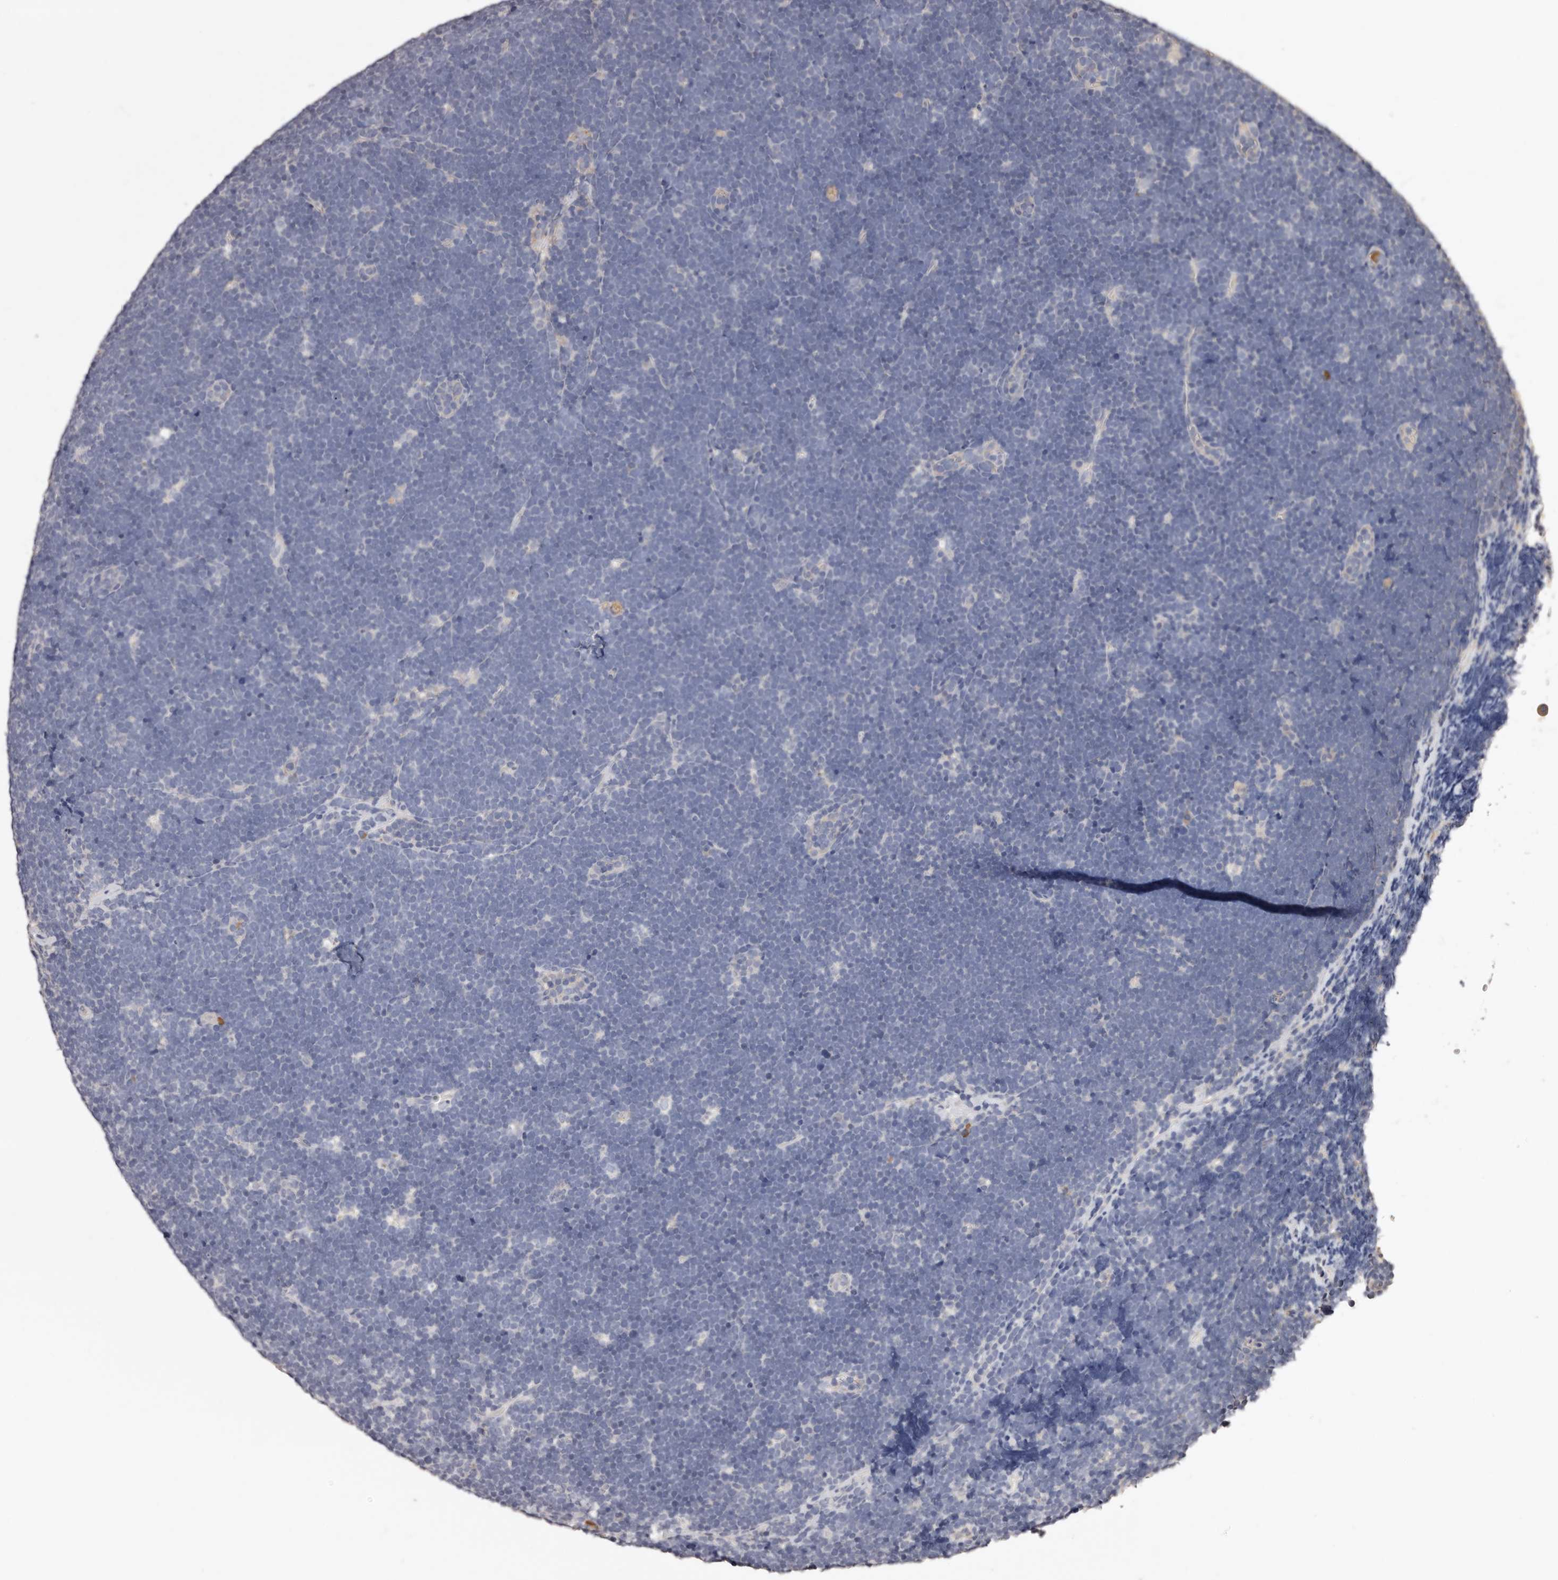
{"staining": {"intensity": "negative", "quantity": "none", "location": "none"}, "tissue": "lymphoma", "cell_type": "Tumor cells", "image_type": "cancer", "snomed": [{"axis": "morphology", "description": "Malignant lymphoma, non-Hodgkin's type, High grade"}, {"axis": "topography", "description": "Lymph node"}], "caption": "High magnification brightfield microscopy of lymphoma stained with DAB (brown) and counterstained with hematoxylin (blue): tumor cells show no significant expression.", "gene": "ETNK1", "patient": {"sex": "male", "age": 13}}